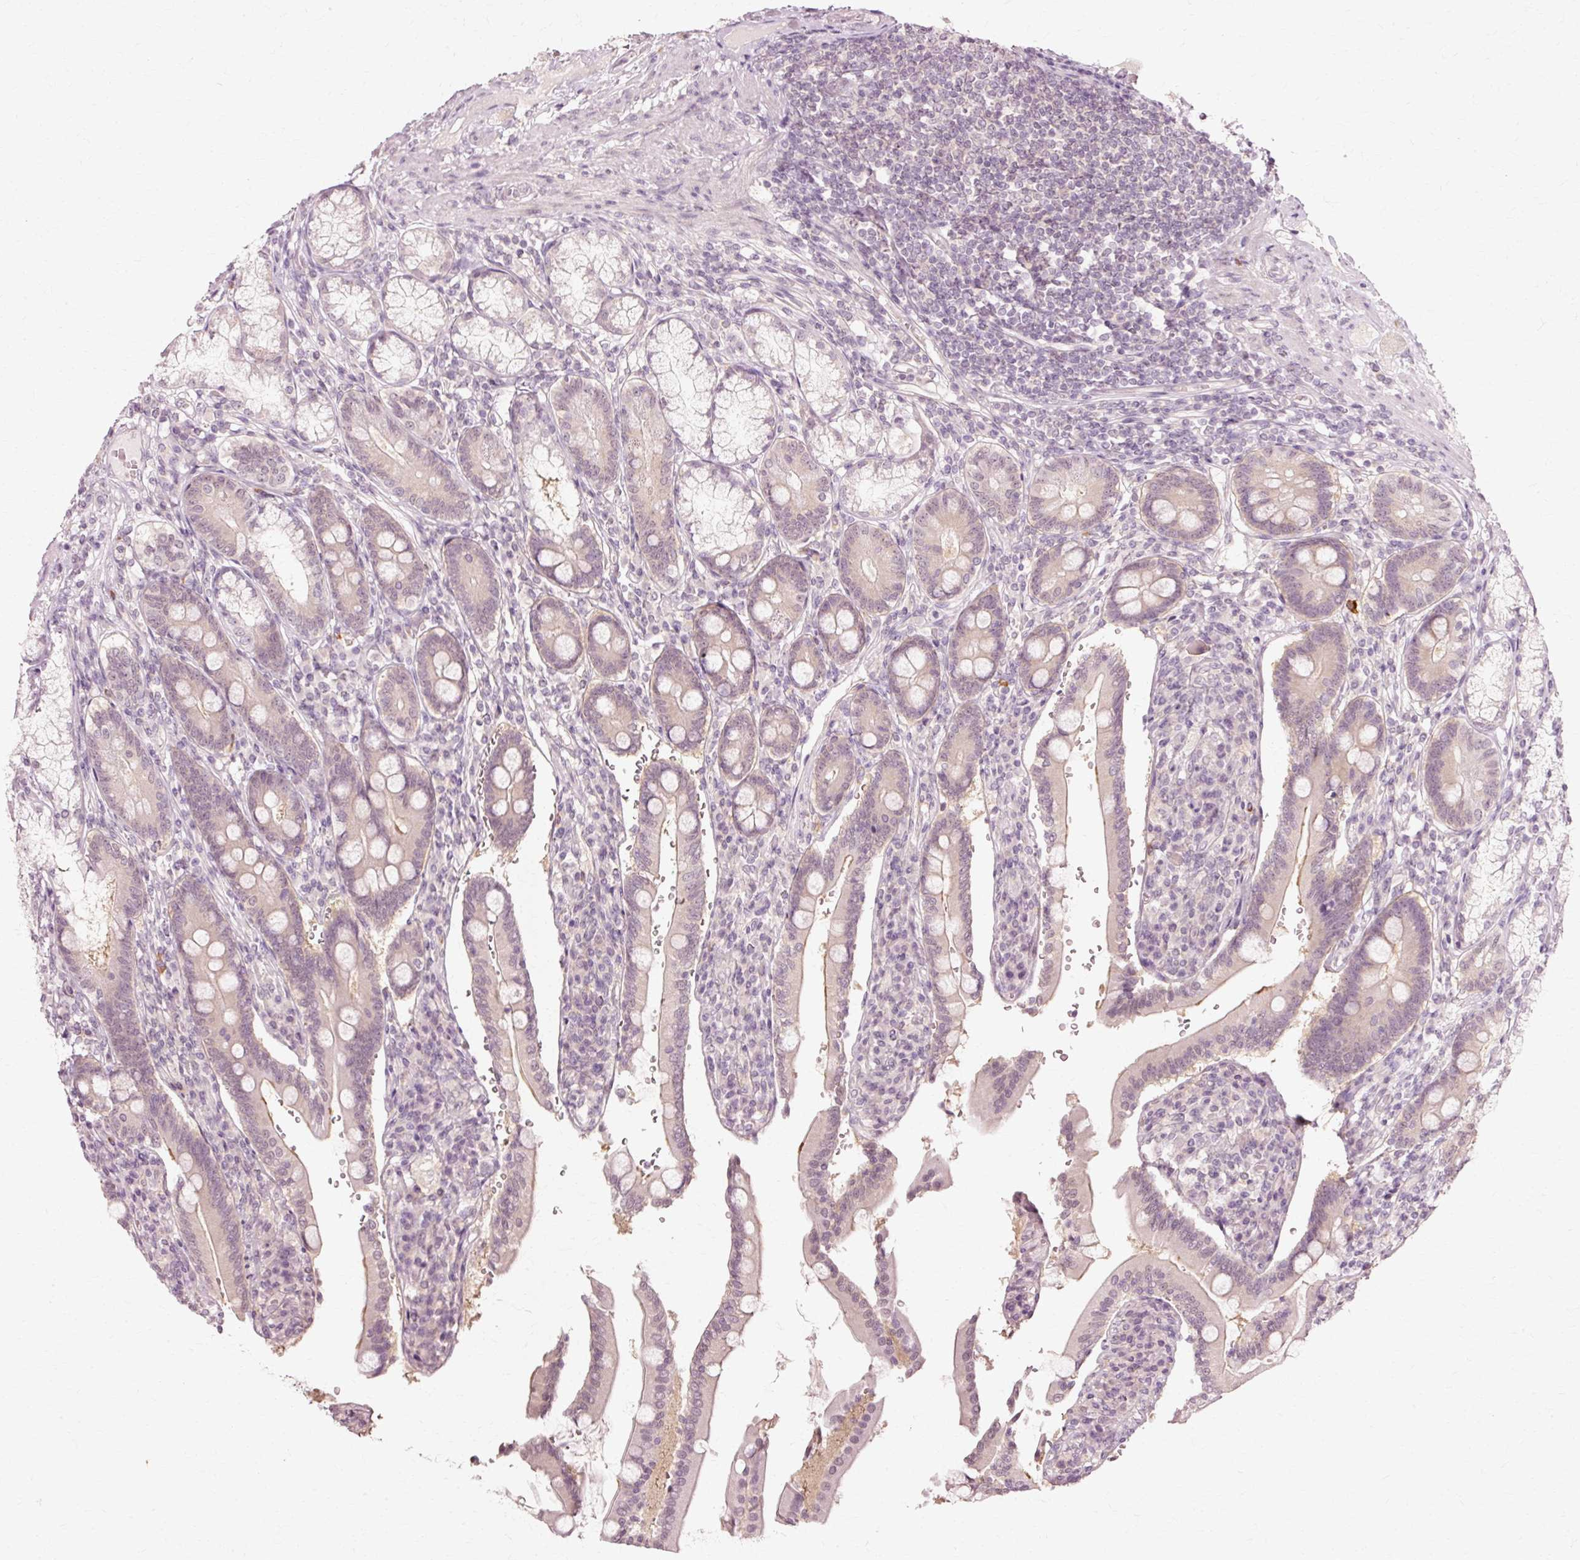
{"staining": {"intensity": "negative", "quantity": "none", "location": "none"}, "tissue": "duodenum", "cell_type": "Glandular cells", "image_type": "normal", "snomed": [{"axis": "morphology", "description": "Normal tissue, NOS"}, {"axis": "topography", "description": "Duodenum"}], "caption": "Immunohistochemical staining of normal human duodenum shows no significant staining in glandular cells. (DAB immunohistochemistry with hematoxylin counter stain).", "gene": "RGPD5", "patient": {"sex": "female", "age": 67}}